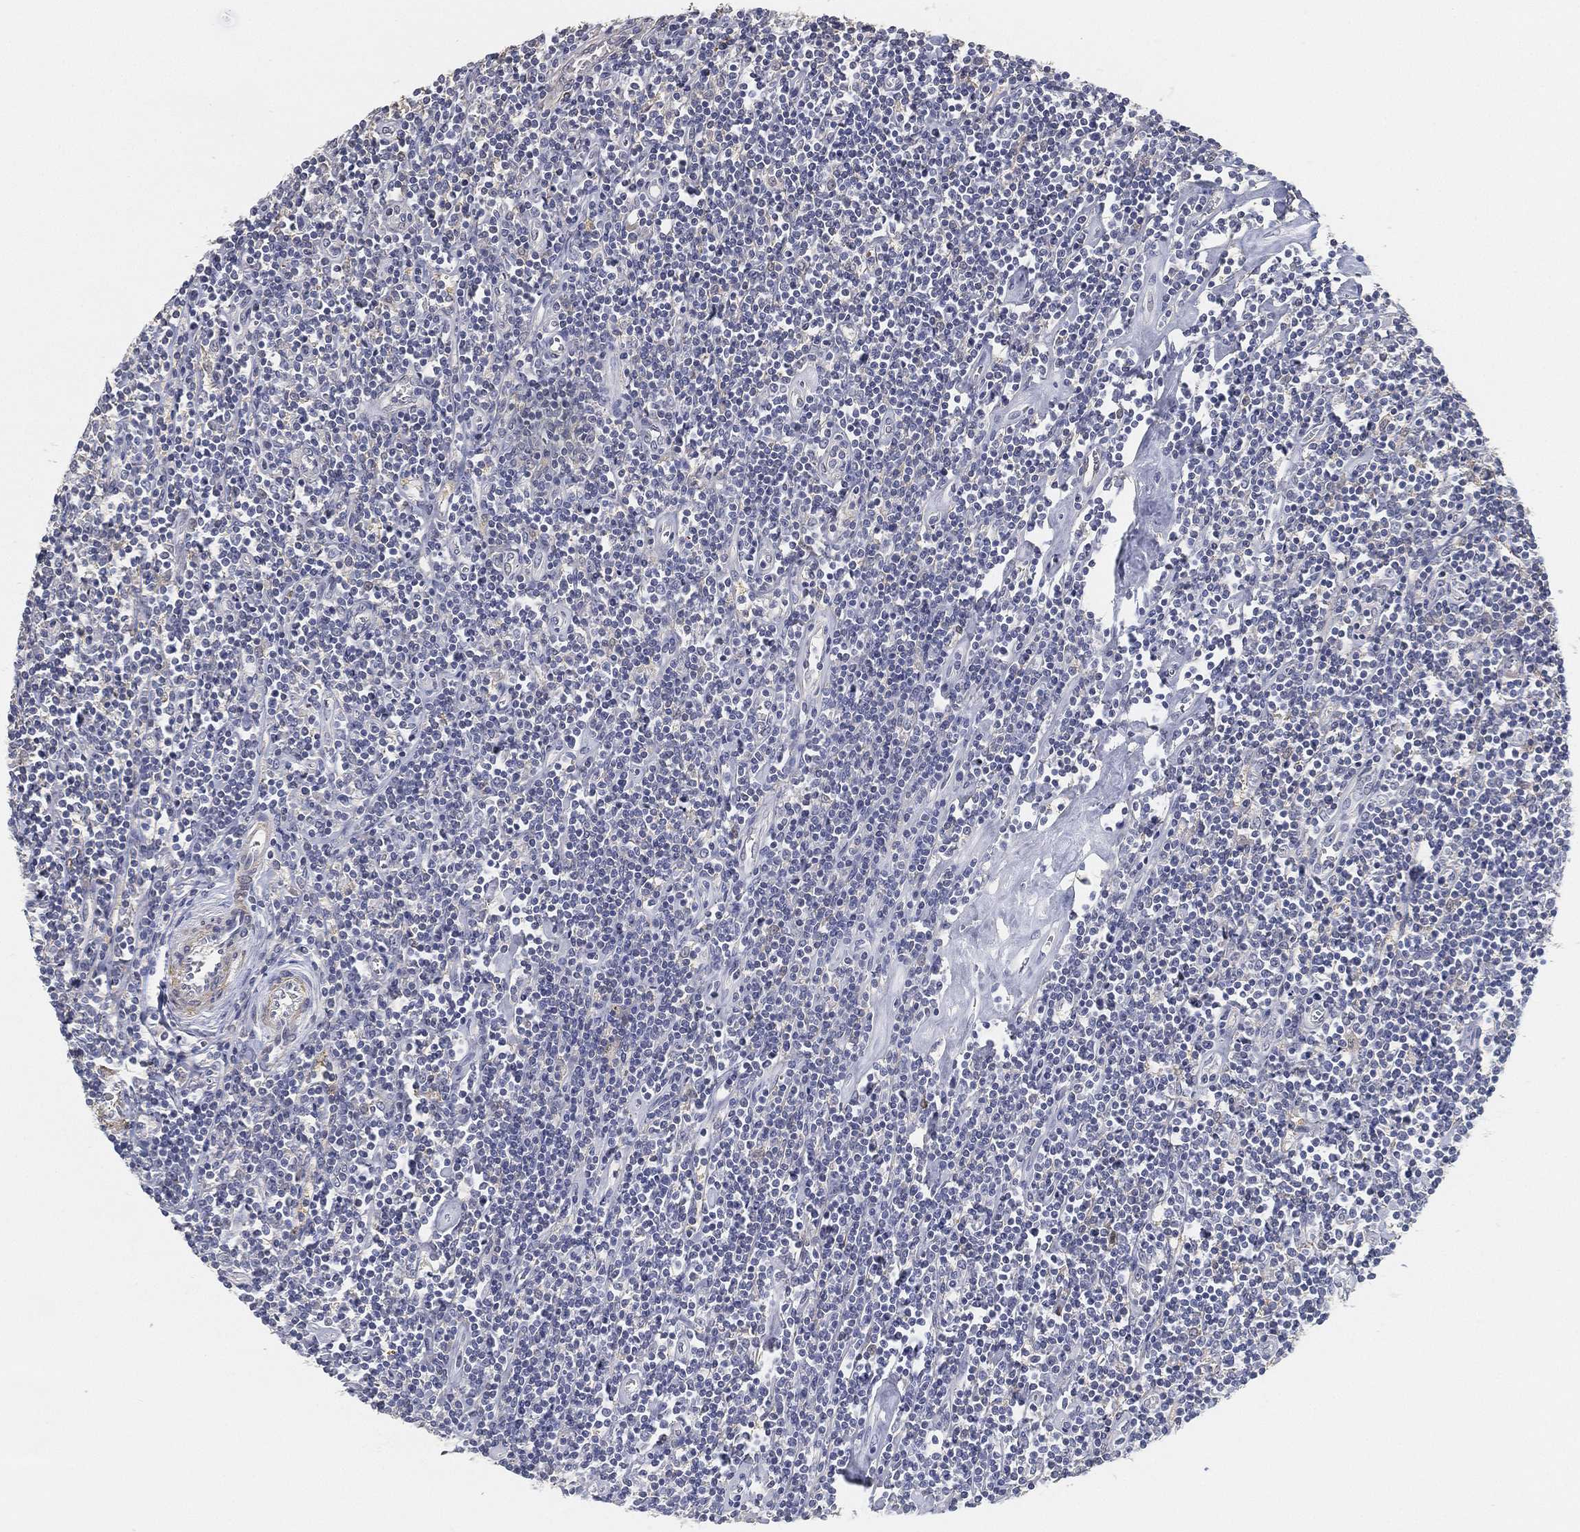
{"staining": {"intensity": "negative", "quantity": "none", "location": "none"}, "tissue": "lymphoma", "cell_type": "Tumor cells", "image_type": "cancer", "snomed": [{"axis": "morphology", "description": "Hodgkin's disease, NOS"}, {"axis": "topography", "description": "Lymph node"}], "caption": "This is an IHC photomicrograph of Hodgkin's disease. There is no positivity in tumor cells.", "gene": "GPR61", "patient": {"sex": "male", "age": 40}}